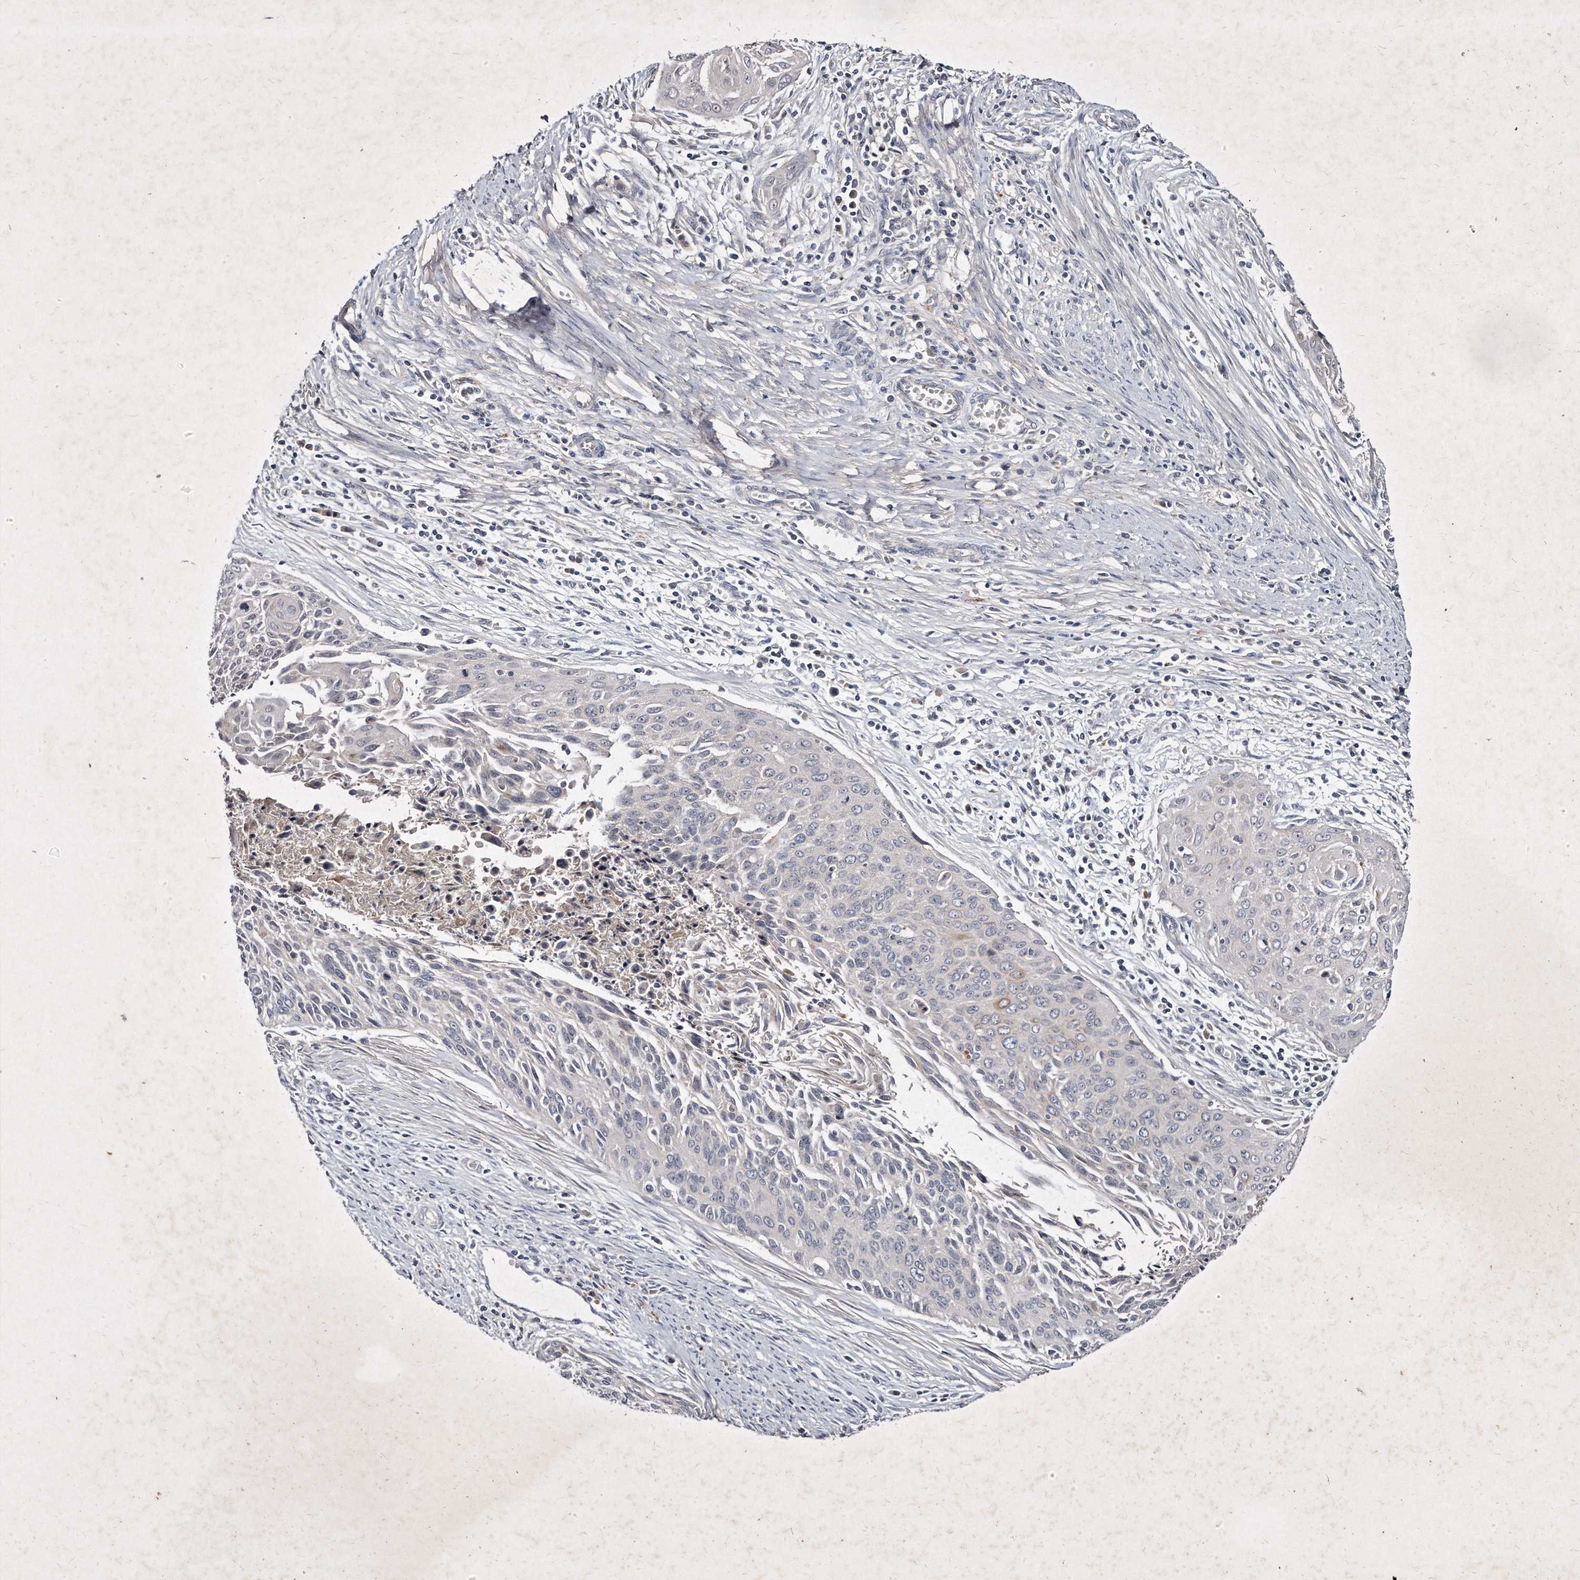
{"staining": {"intensity": "negative", "quantity": "none", "location": "none"}, "tissue": "cervical cancer", "cell_type": "Tumor cells", "image_type": "cancer", "snomed": [{"axis": "morphology", "description": "Squamous cell carcinoma, NOS"}, {"axis": "topography", "description": "Cervix"}], "caption": "DAB (3,3'-diaminobenzidine) immunohistochemical staining of cervical cancer (squamous cell carcinoma) shows no significant positivity in tumor cells. The staining was performed using DAB (3,3'-diaminobenzidine) to visualize the protein expression in brown, while the nuclei were stained in blue with hematoxylin (Magnification: 20x).", "gene": "KLHDC3", "patient": {"sex": "female", "age": 55}}